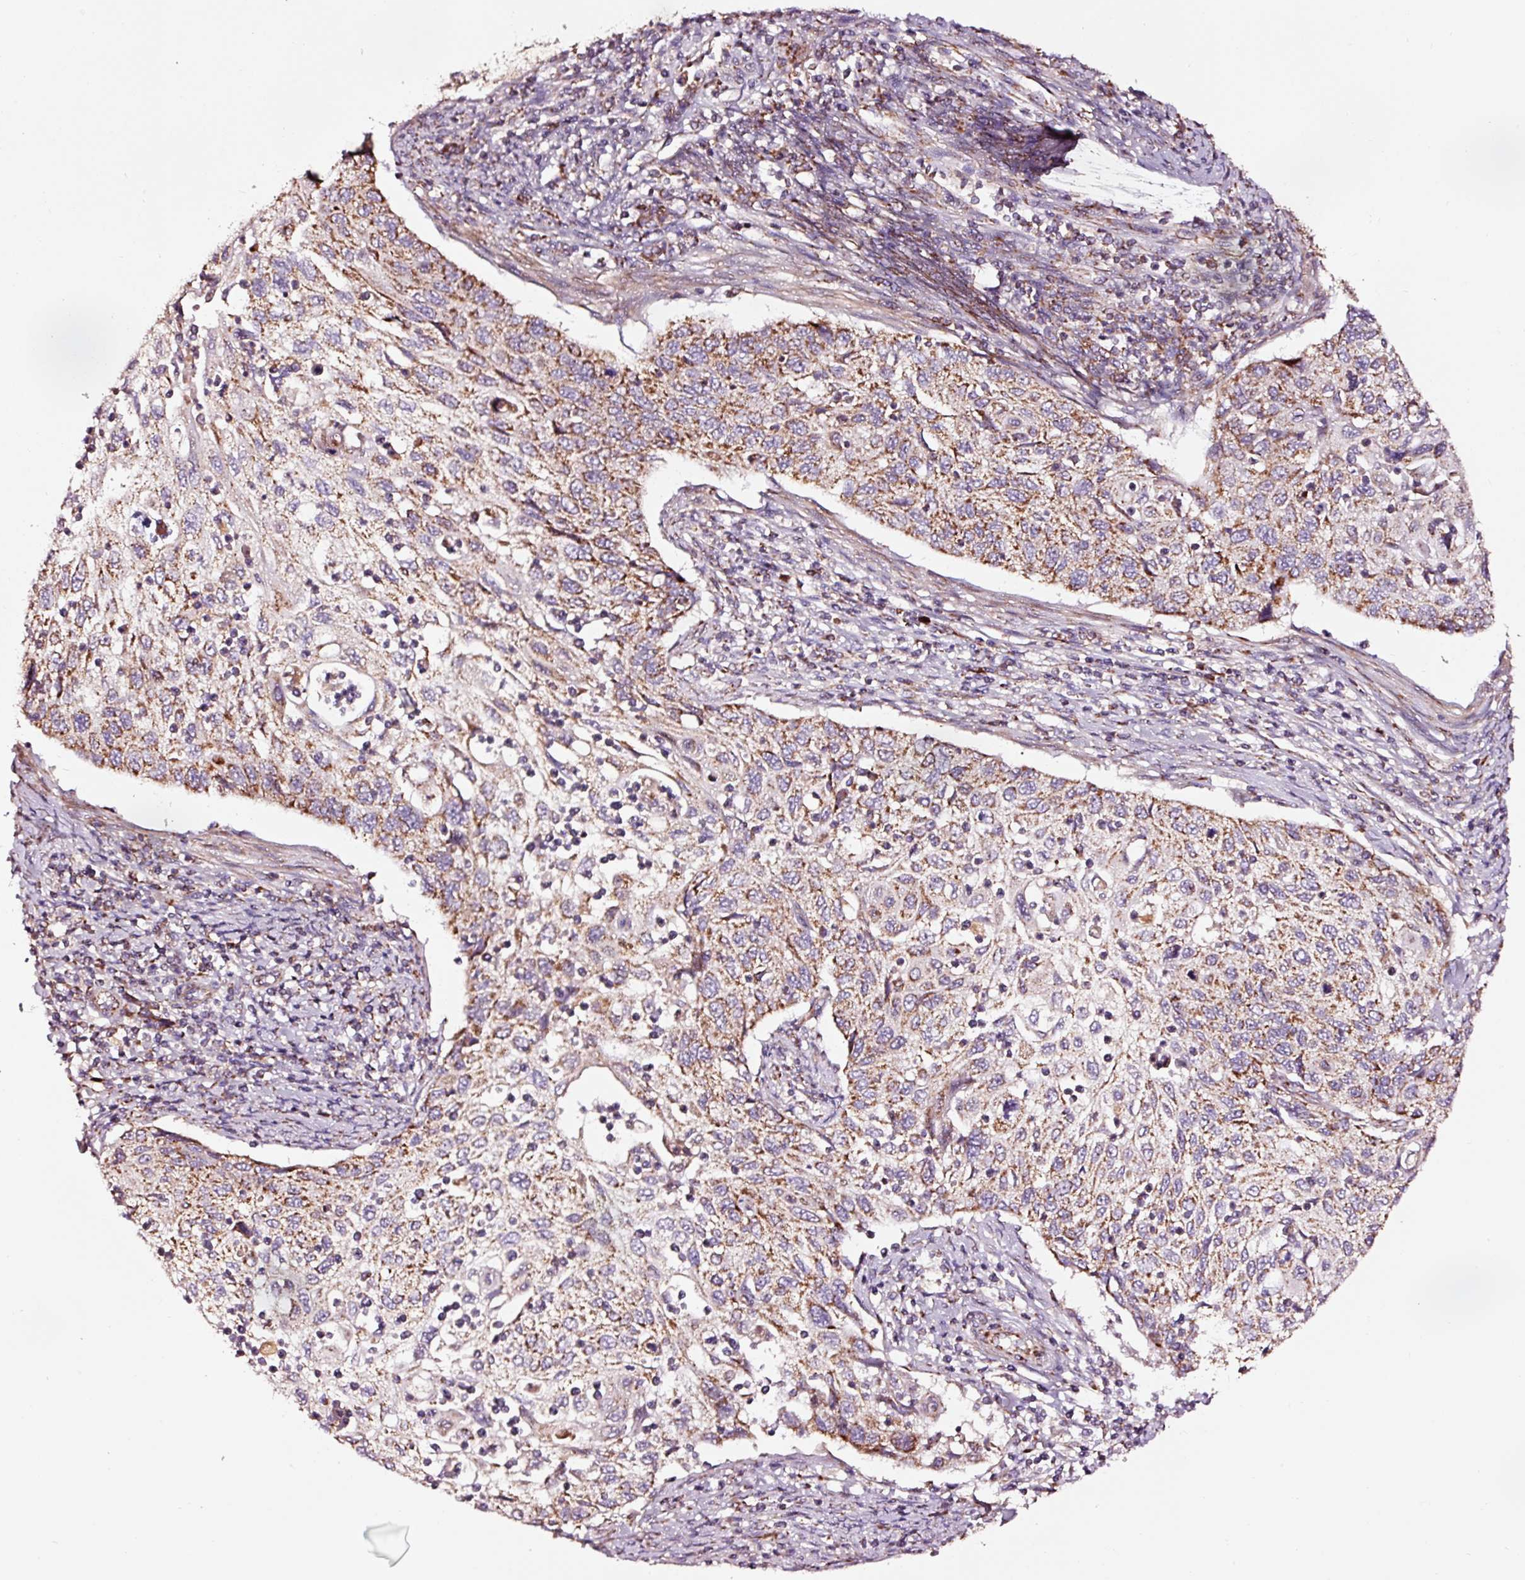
{"staining": {"intensity": "moderate", "quantity": ">75%", "location": "cytoplasmic/membranous"}, "tissue": "cervical cancer", "cell_type": "Tumor cells", "image_type": "cancer", "snomed": [{"axis": "morphology", "description": "Squamous cell carcinoma, NOS"}, {"axis": "topography", "description": "Cervix"}], "caption": "Immunohistochemical staining of cervical cancer (squamous cell carcinoma) shows medium levels of moderate cytoplasmic/membranous expression in approximately >75% of tumor cells. (DAB = brown stain, brightfield microscopy at high magnification).", "gene": "TPM1", "patient": {"sex": "female", "age": 70}}